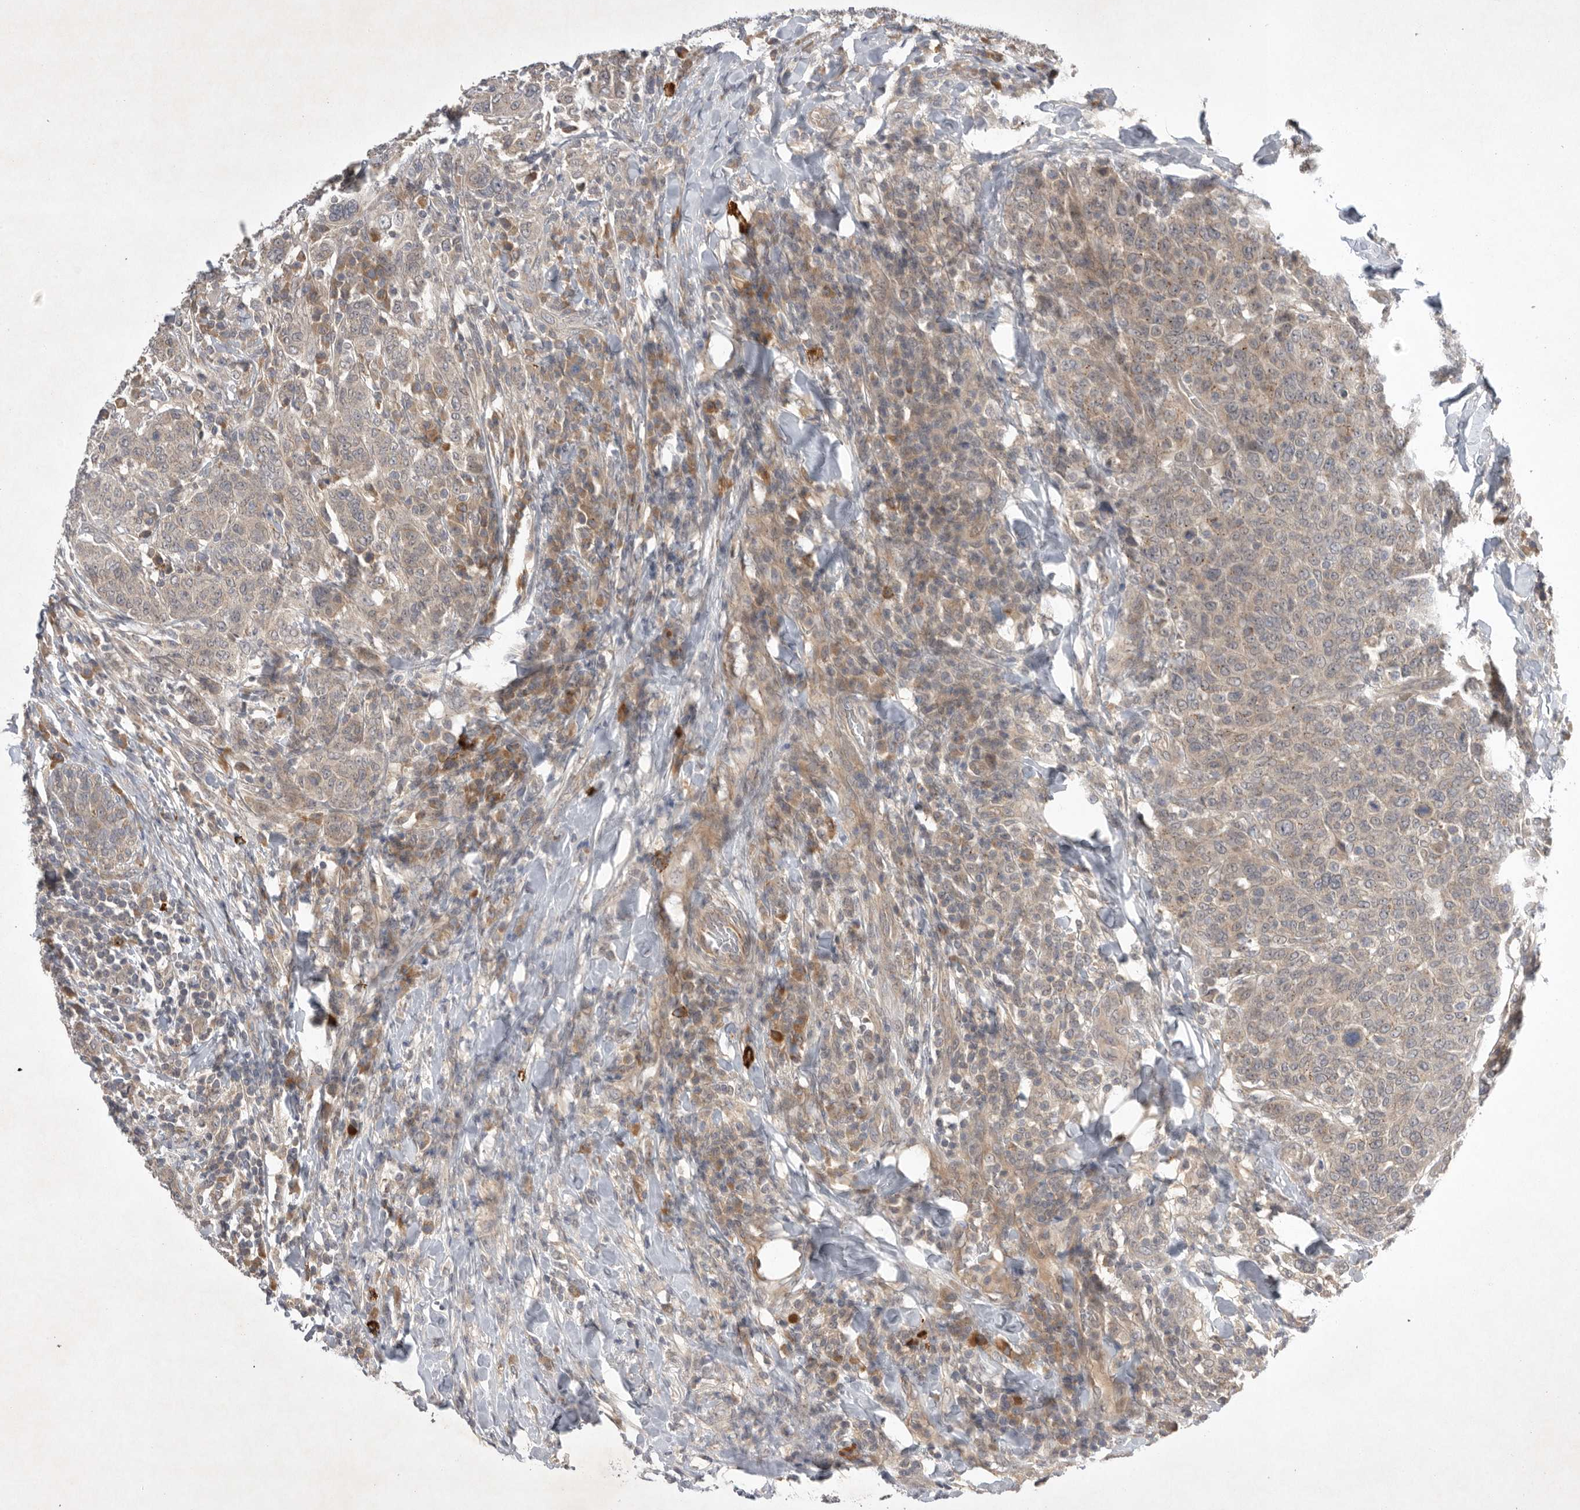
{"staining": {"intensity": "weak", "quantity": "<25%", "location": "cytoplasmic/membranous"}, "tissue": "breast cancer", "cell_type": "Tumor cells", "image_type": "cancer", "snomed": [{"axis": "morphology", "description": "Duct carcinoma"}, {"axis": "topography", "description": "Breast"}], "caption": "This is a micrograph of immunohistochemistry staining of breast cancer, which shows no positivity in tumor cells.", "gene": "NRCAM", "patient": {"sex": "female", "age": 37}}